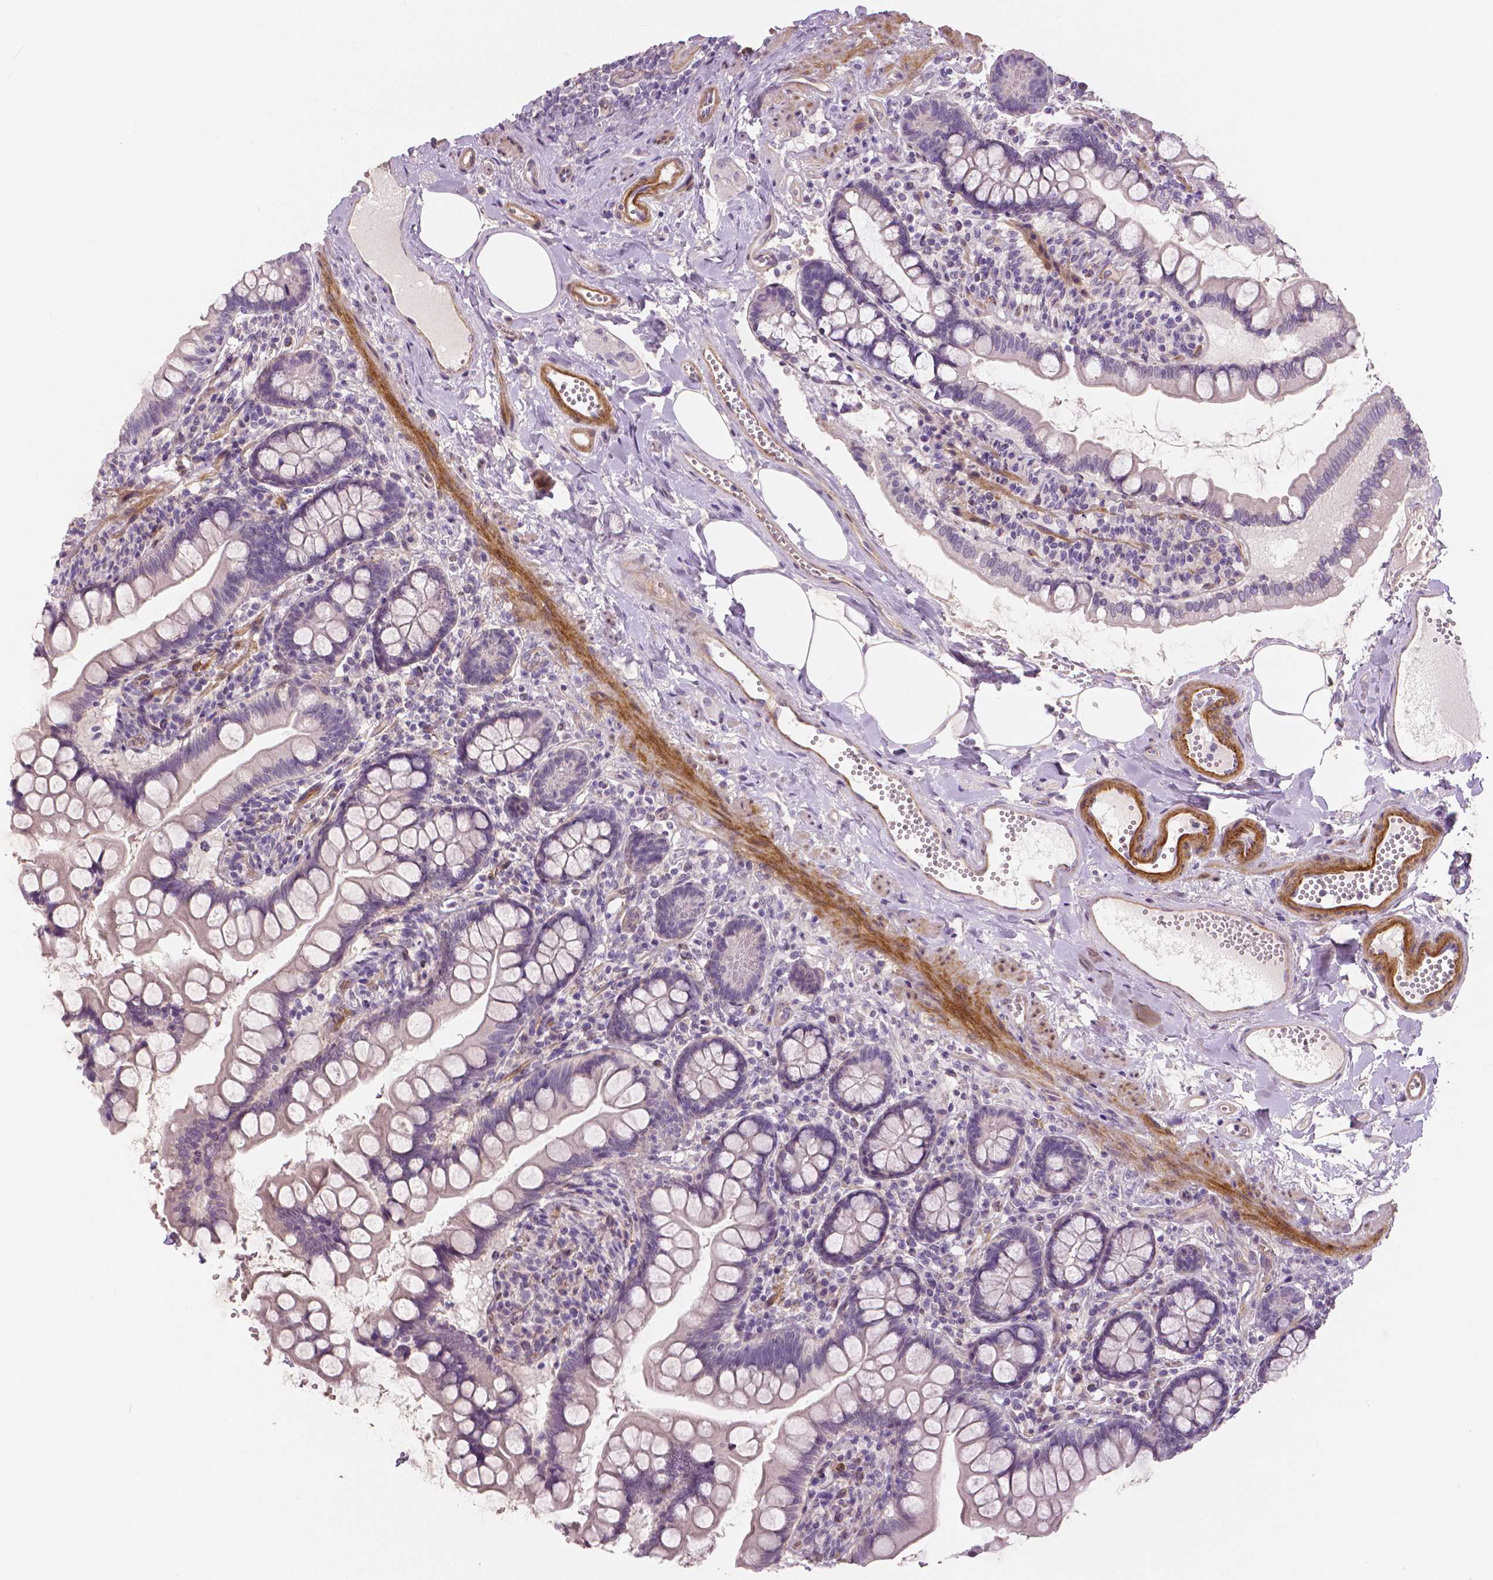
{"staining": {"intensity": "negative", "quantity": "none", "location": "none"}, "tissue": "small intestine", "cell_type": "Glandular cells", "image_type": "normal", "snomed": [{"axis": "morphology", "description": "Normal tissue, NOS"}, {"axis": "topography", "description": "Small intestine"}], "caption": "High magnification brightfield microscopy of benign small intestine stained with DAB (brown) and counterstained with hematoxylin (blue): glandular cells show no significant staining.", "gene": "FLT1", "patient": {"sex": "female", "age": 56}}